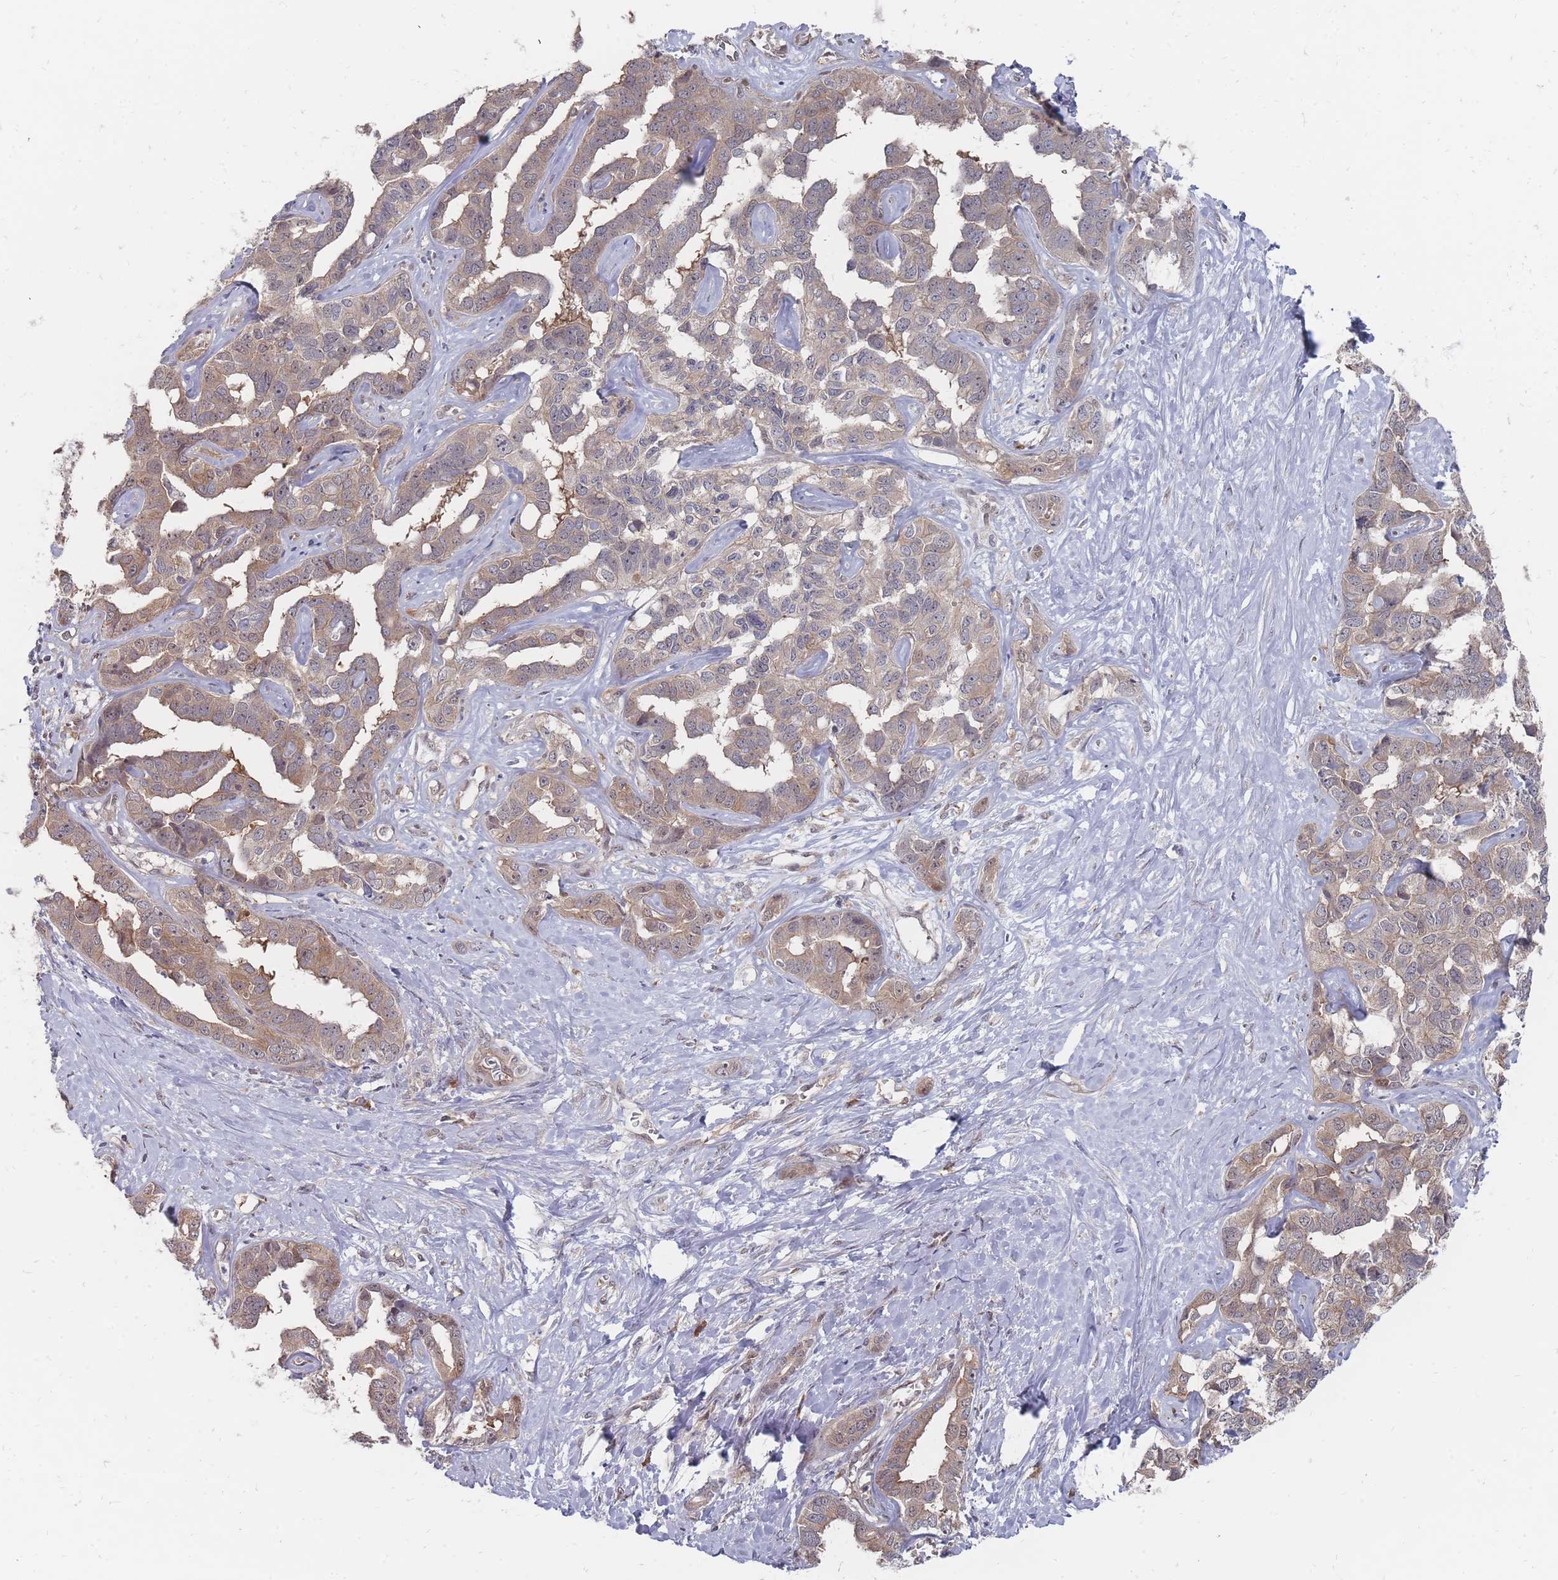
{"staining": {"intensity": "weak", "quantity": "25%-75%", "location": "cytoplasmic/membranous"}, "tissue": "liver cancer", "cell_type": "Tumor cells", "image_type": "cancer", "snomed": [{"axis": "morphology", "description": "Cholangiocarcinoma"}, {"axis": "topography", "description": "Liver"}], "caption": "Protein staining of liver cholangiocarcinoma tissue demonstrates weak cytoplasmic/membranous expression in about 25%-75% of tumor cells. The protein is shown in brown color, while the nuclei are stained blue.", "gene": "NKD1", "patient": {"sex": "male", "age": 59}}